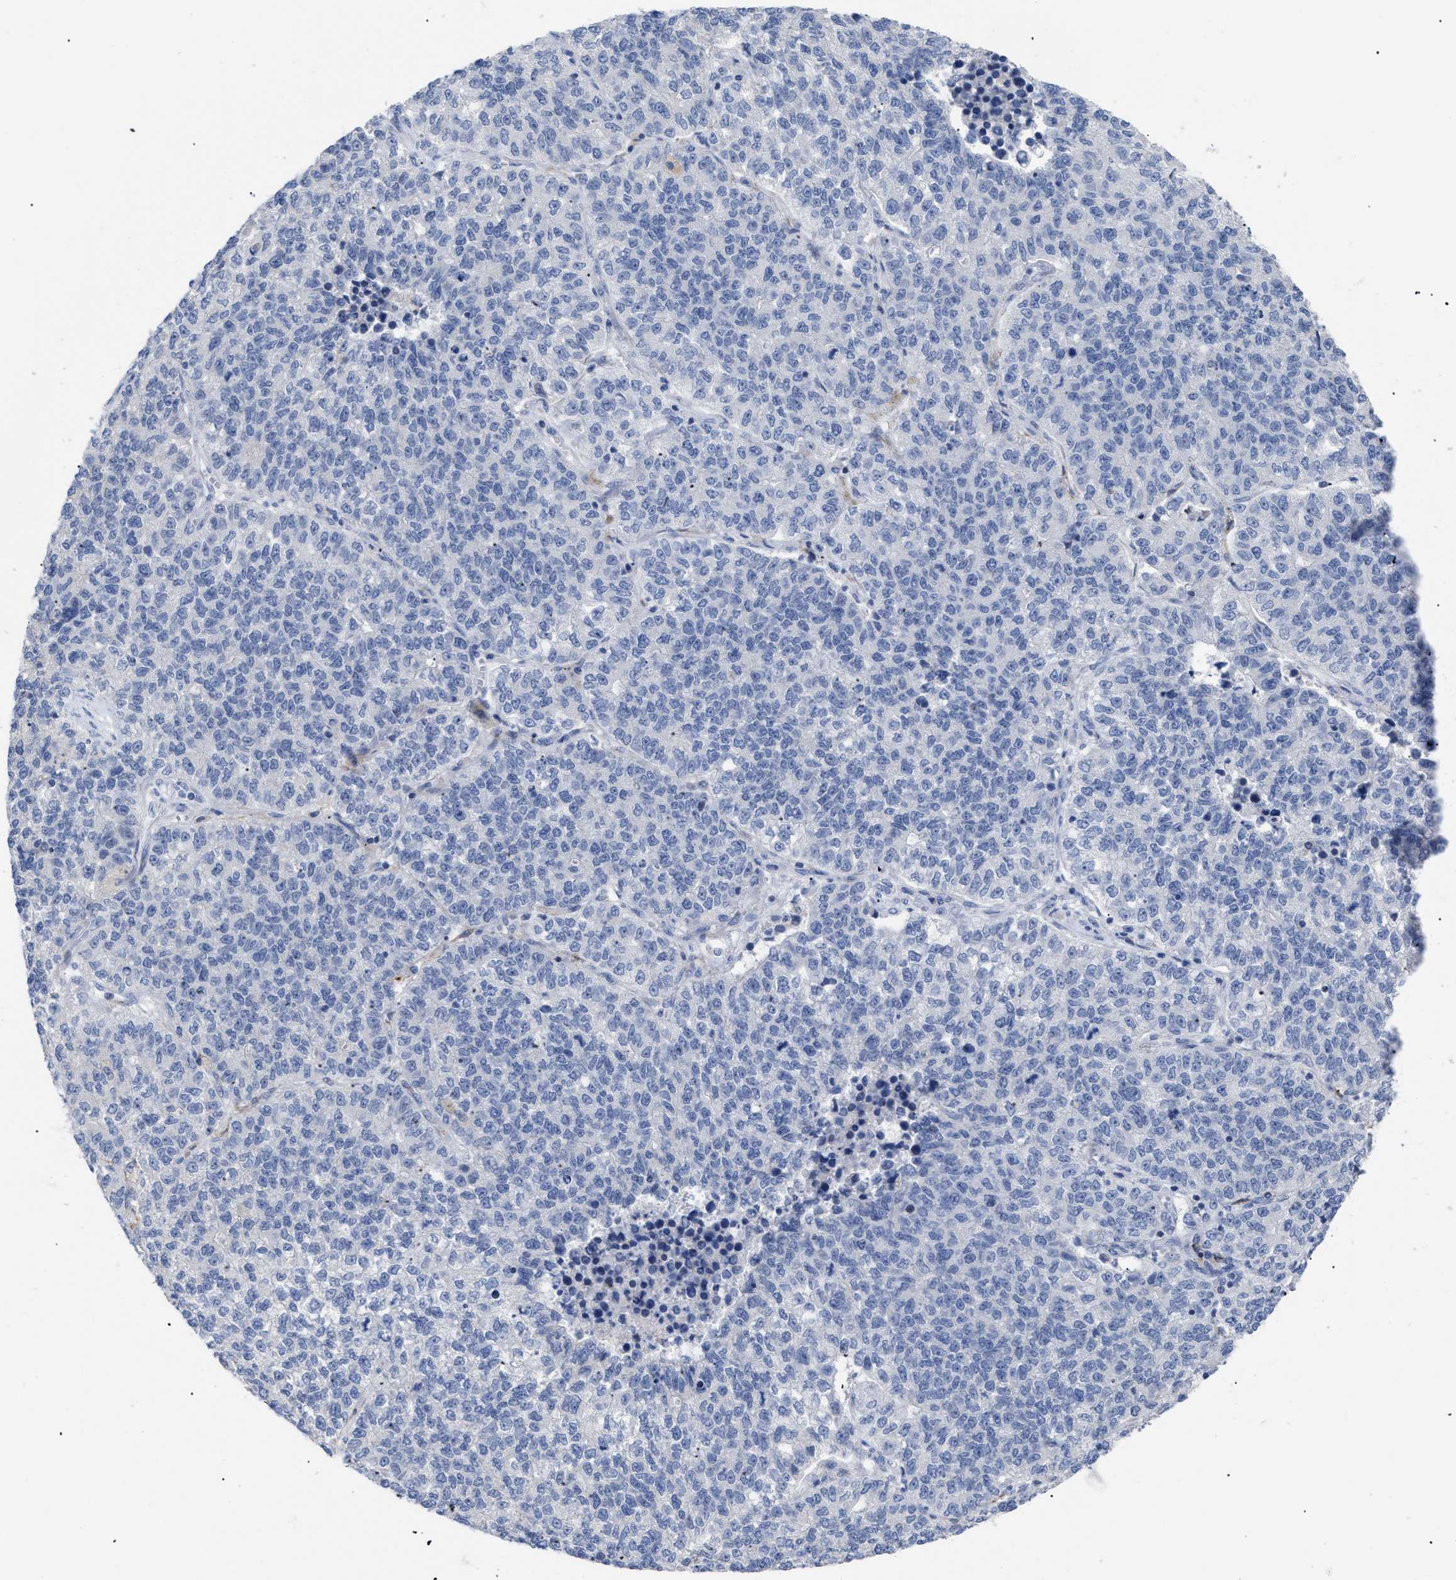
{"staining": {"intensity": "negative", "quantity": "none", "location": "none"}, "tissue": "lung cancer", "cell_type": "Tumor cells", "image_type": "cancer", "snomed": [{"axis": "morphology", "description": "Adenocarcinoma, NOS"}, {"axis": "topography", "description": "Lung"}], "caption": "An IHC photomicrograph of lung cancer (adenocarcinoma) is shown. There is no staining in tumor cells of lung cancer (adenocarcinoma). (DAB (3,3'-diaminobenzidine) immunohistochemistry visualized using brightfield microscopy, high magnification).", "gene": "CAV3", "patient": {"sex": "male", "age": 49}}